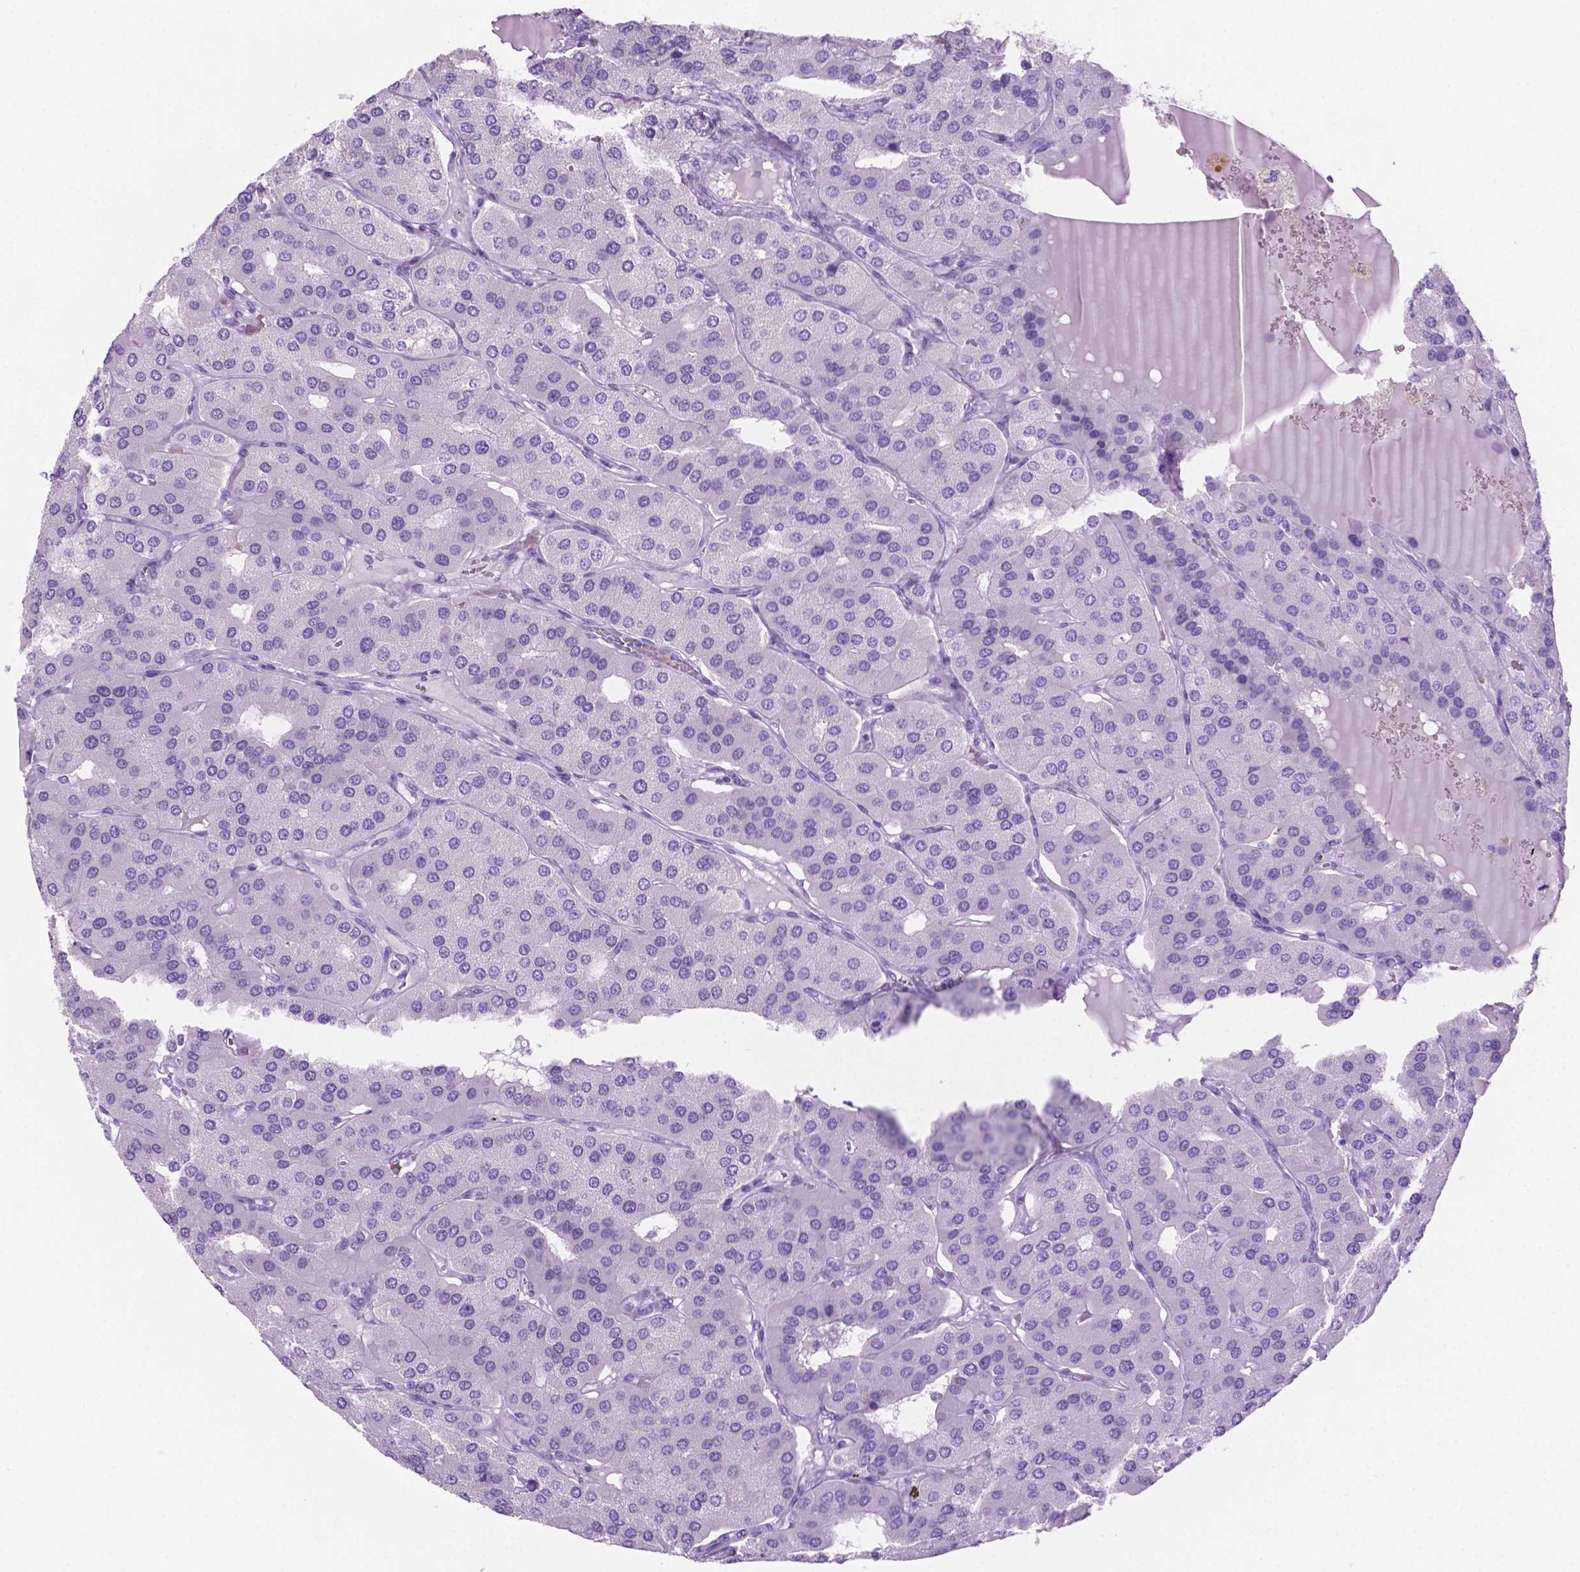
{"staining": {"intensity": "negative", "quantity": "none", "location": "none"}, "tissue": "parathyroid gland", "cell_type": "Glandular cells", "image_type": "normal", "snomed": [{"axis": "morphology", "description": "Normal tissue, NOS"}, {"axis": "morphology", "description": "Adenoma, NOS"}, {"axis": "topography", "description": "Parathyroid gland"}], "caption": "Immunohistochemistry (IHC) of benign parathyroid gland exhibits no expression in glandular cells.", "gene": "GRIN2B", "patient": {"sex": "female", "age": 86}}